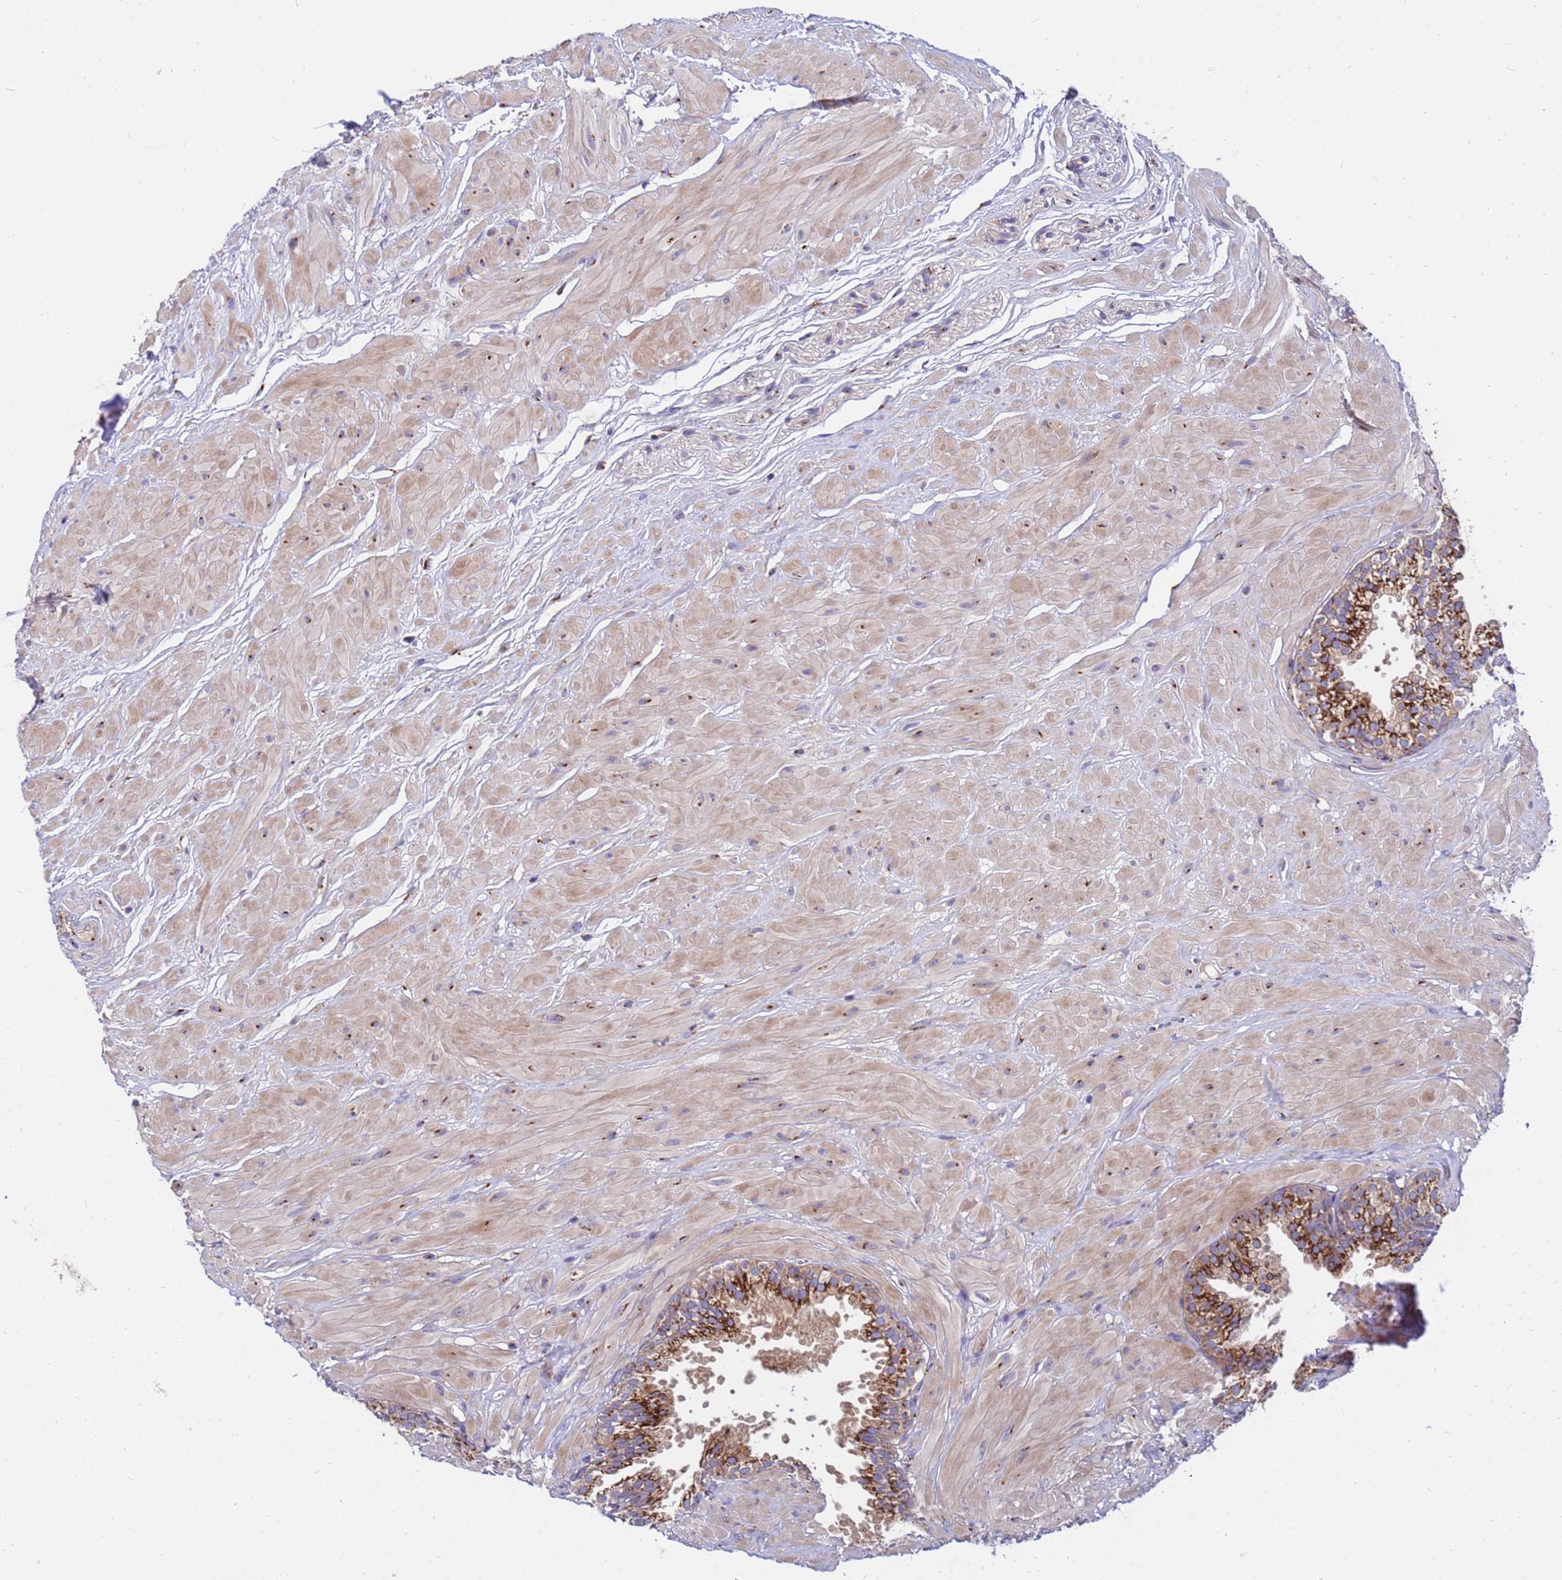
{"staining": {"intensity": "strong", "quantity": ">75%", "location": "cytoplasmic/membranous"}, "tissue": "prostate", "cell_type": "Glandular cells", "image_type": "normal", "snomed": [{"axis": "morphology", "description": "Normal tissue, NOS"}, {"axis": "topography", "description": "Prostate"}, {"axis": "topography", "description": "Peripheral nerve tissue"}], "caption": "IHC (DAB) staining of normal human prostate shows strong cytoplasmic/membranous protein expression in approximately >75% of glandular cells.", "gene": "HPS3", "patient": {"sex": "male", "age": 55}}